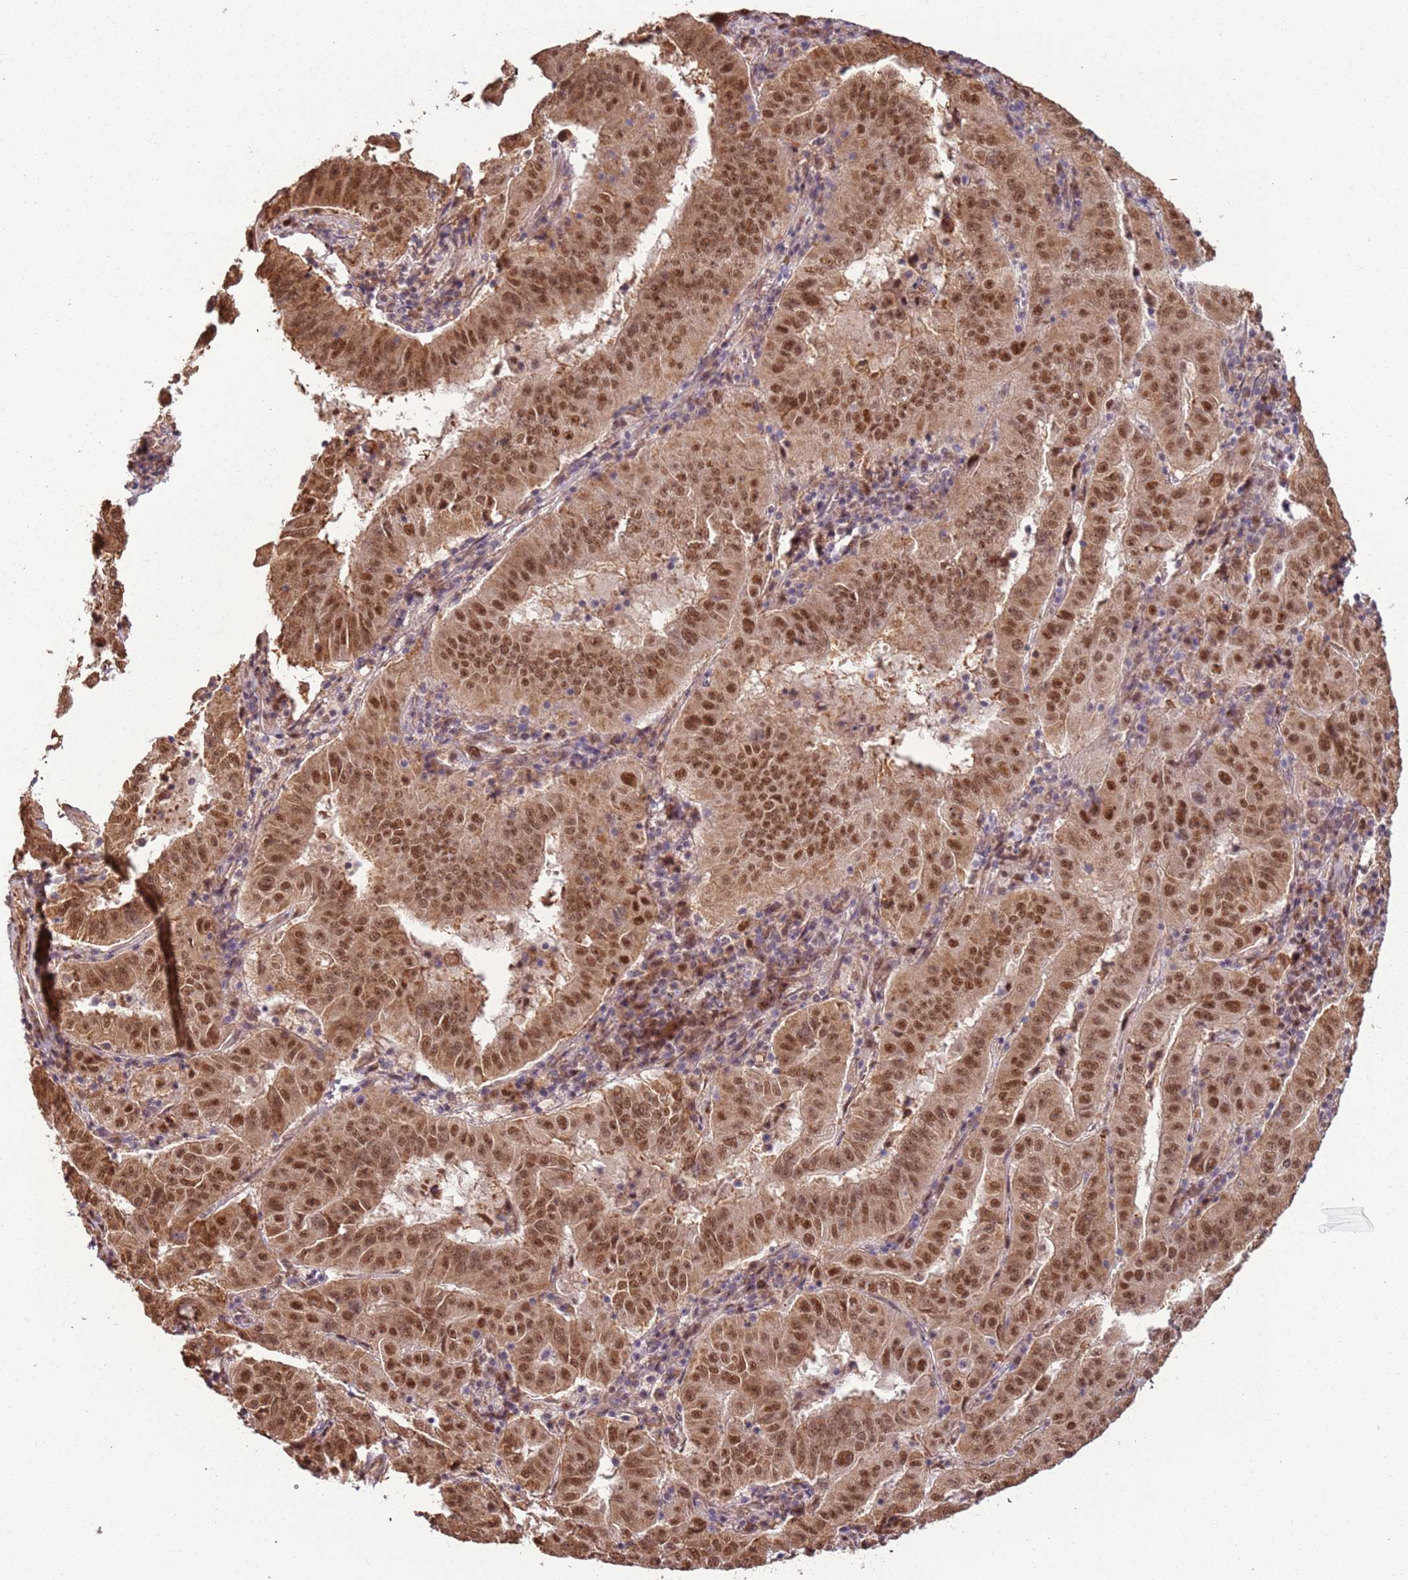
{"staining": {"intensity": "moderate", "quantity": ">75%", "location": "cytoplasmic/membranous,nuclear"}, "tissue": "pancreatic cancer", "cell_type": "Tumor cells", "image_type": "cancer", "snomed": [{"axis": "morphology", "description": "Adenocarcinoma, NOS"}, {"axis": "topography", "description": "Pancreas"}], "caption": "Adenocarcinoma (pancreatic) stained for a protein (brown) reveals moderate cytoplasmic/membranous and nuclear positive positivity in about >75% of tumor cells.", "gene": "POLR3H", "patient": {"sex": "male", "age": 63}}